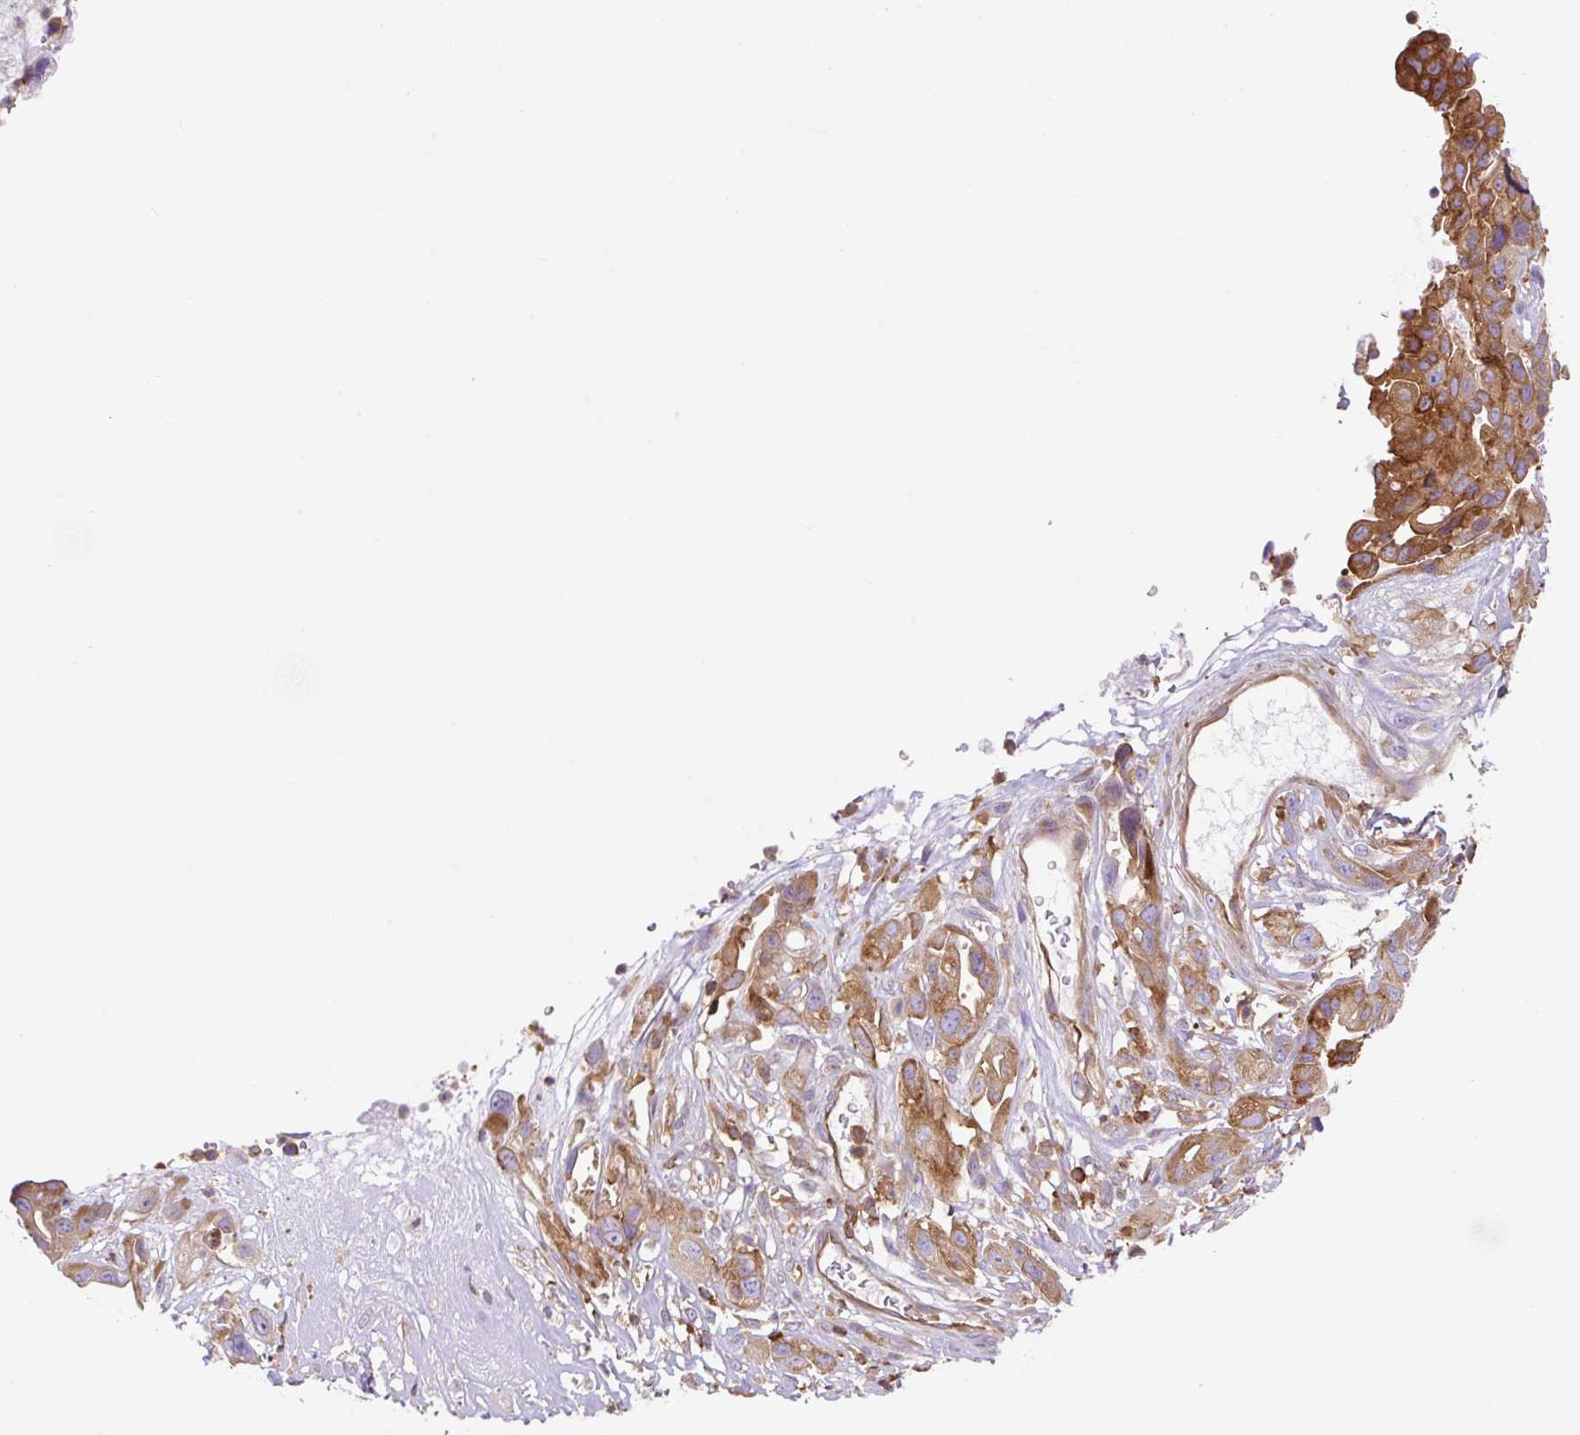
{"staining": {"intensity": "moderate", "quantity": ">75%", "location": "cytoplasmic/membranous"}, "tissue": "pancreatic cancer", "cell_type": "Tumor cells", "image_type": "cancer", "snomed": [{"axis": "morphology", "description": "Adenocarcinoma, NOS"}, {"axis": "topography", "description": "Pancreas"}], "caption": "Adenocarcinoma (pancreatic) stained with a protein marker demonstrates moderate staining in tumor cells.", "gene": "DNM2", "patient": {"sex": "male", "age": 44}}